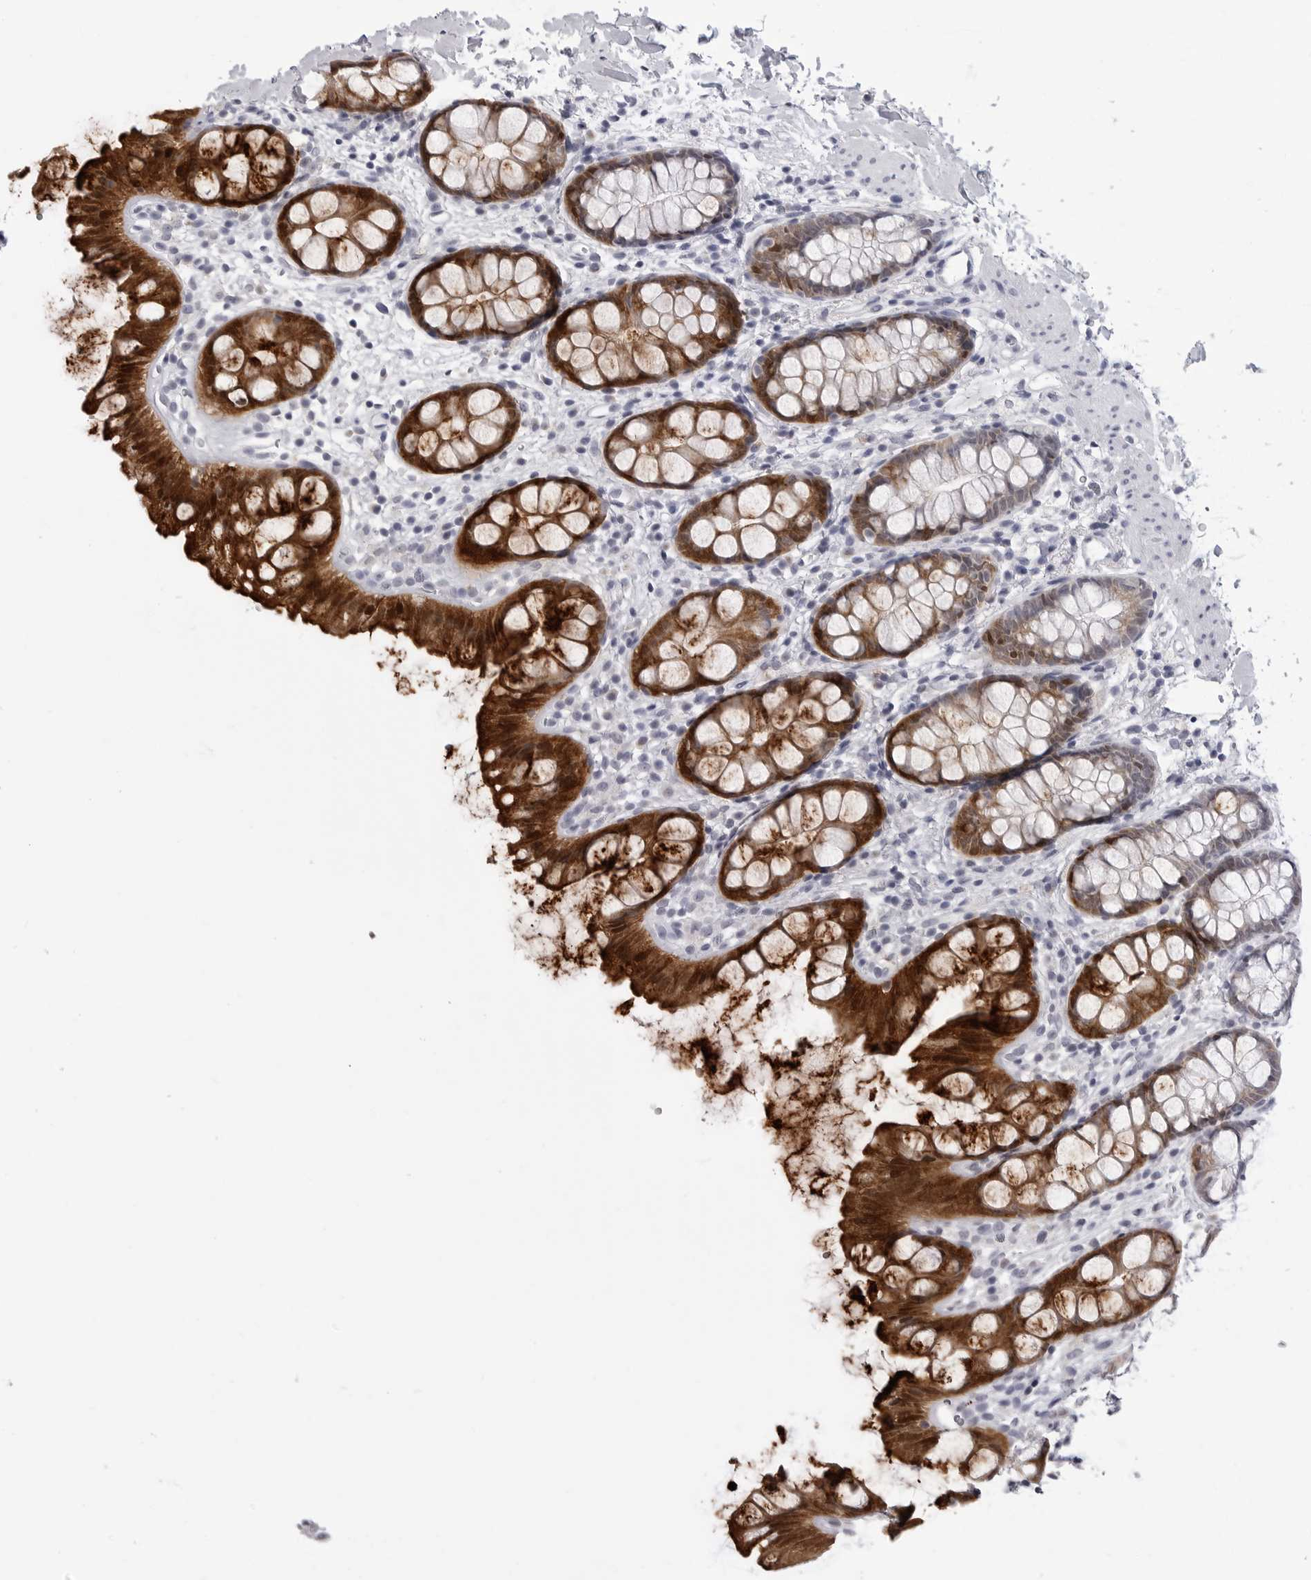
{"staining": {"intensity": "strong", "quantity": ">75%", "location": "cytoplasmic/membranous"}, "tissue": "rectum", "cell_type": "Glandular cells", "image_type": "normal", "snomed": [{"axis": "morphology", "description": "Normal tissue, NOS"}, {"axis": "topography", "description": "Rectum"}], "caption": "Strong cytoplasmic/membranous positivity is appreciated in about >75% of glandular cells in benign rectum. (DAB = brown stain, brightfield microscopy at high magnification).", "gene": "LGALS4", "patient": {"sex": "female", "age": 65}}